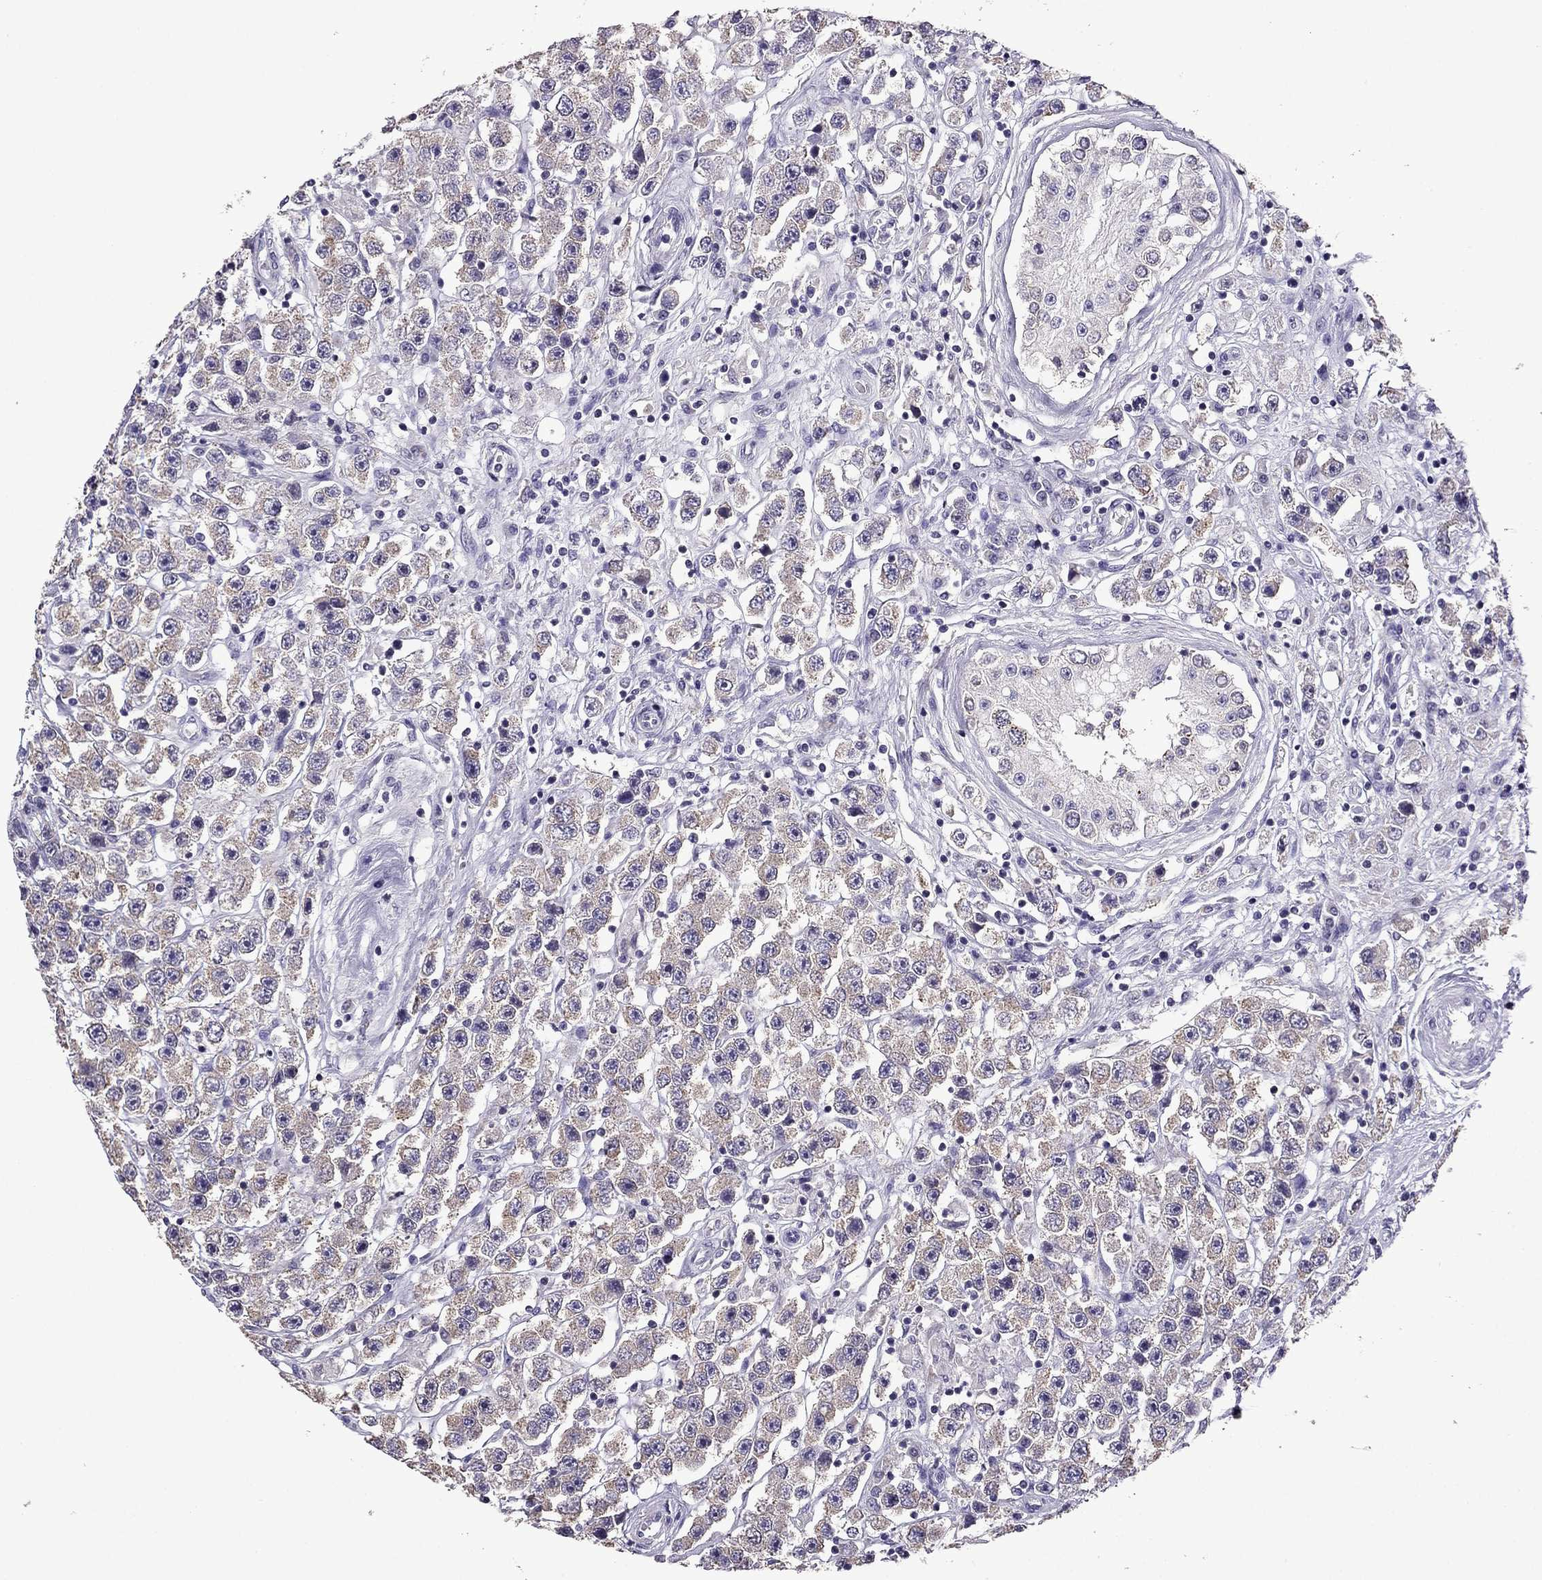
{"staining": {"intensity": "weak", "quantity": "<25%", "location": "cytoplasmic/membranous"}, "tissue": "testis cancer", "cell_type": "Tumor cells", "image_type": "cancer", "snomed": [{"axis": "morphology", "description": "Seminoma, NOS"}, {"axis": "topography", "description": "Testis"}], "caption": "This is an IHC photomicrograph of human seminoma (testis). There is no positivity in tumor cells.", "gene": "TTN", "patient": {"sex": "male", "age": 45}}